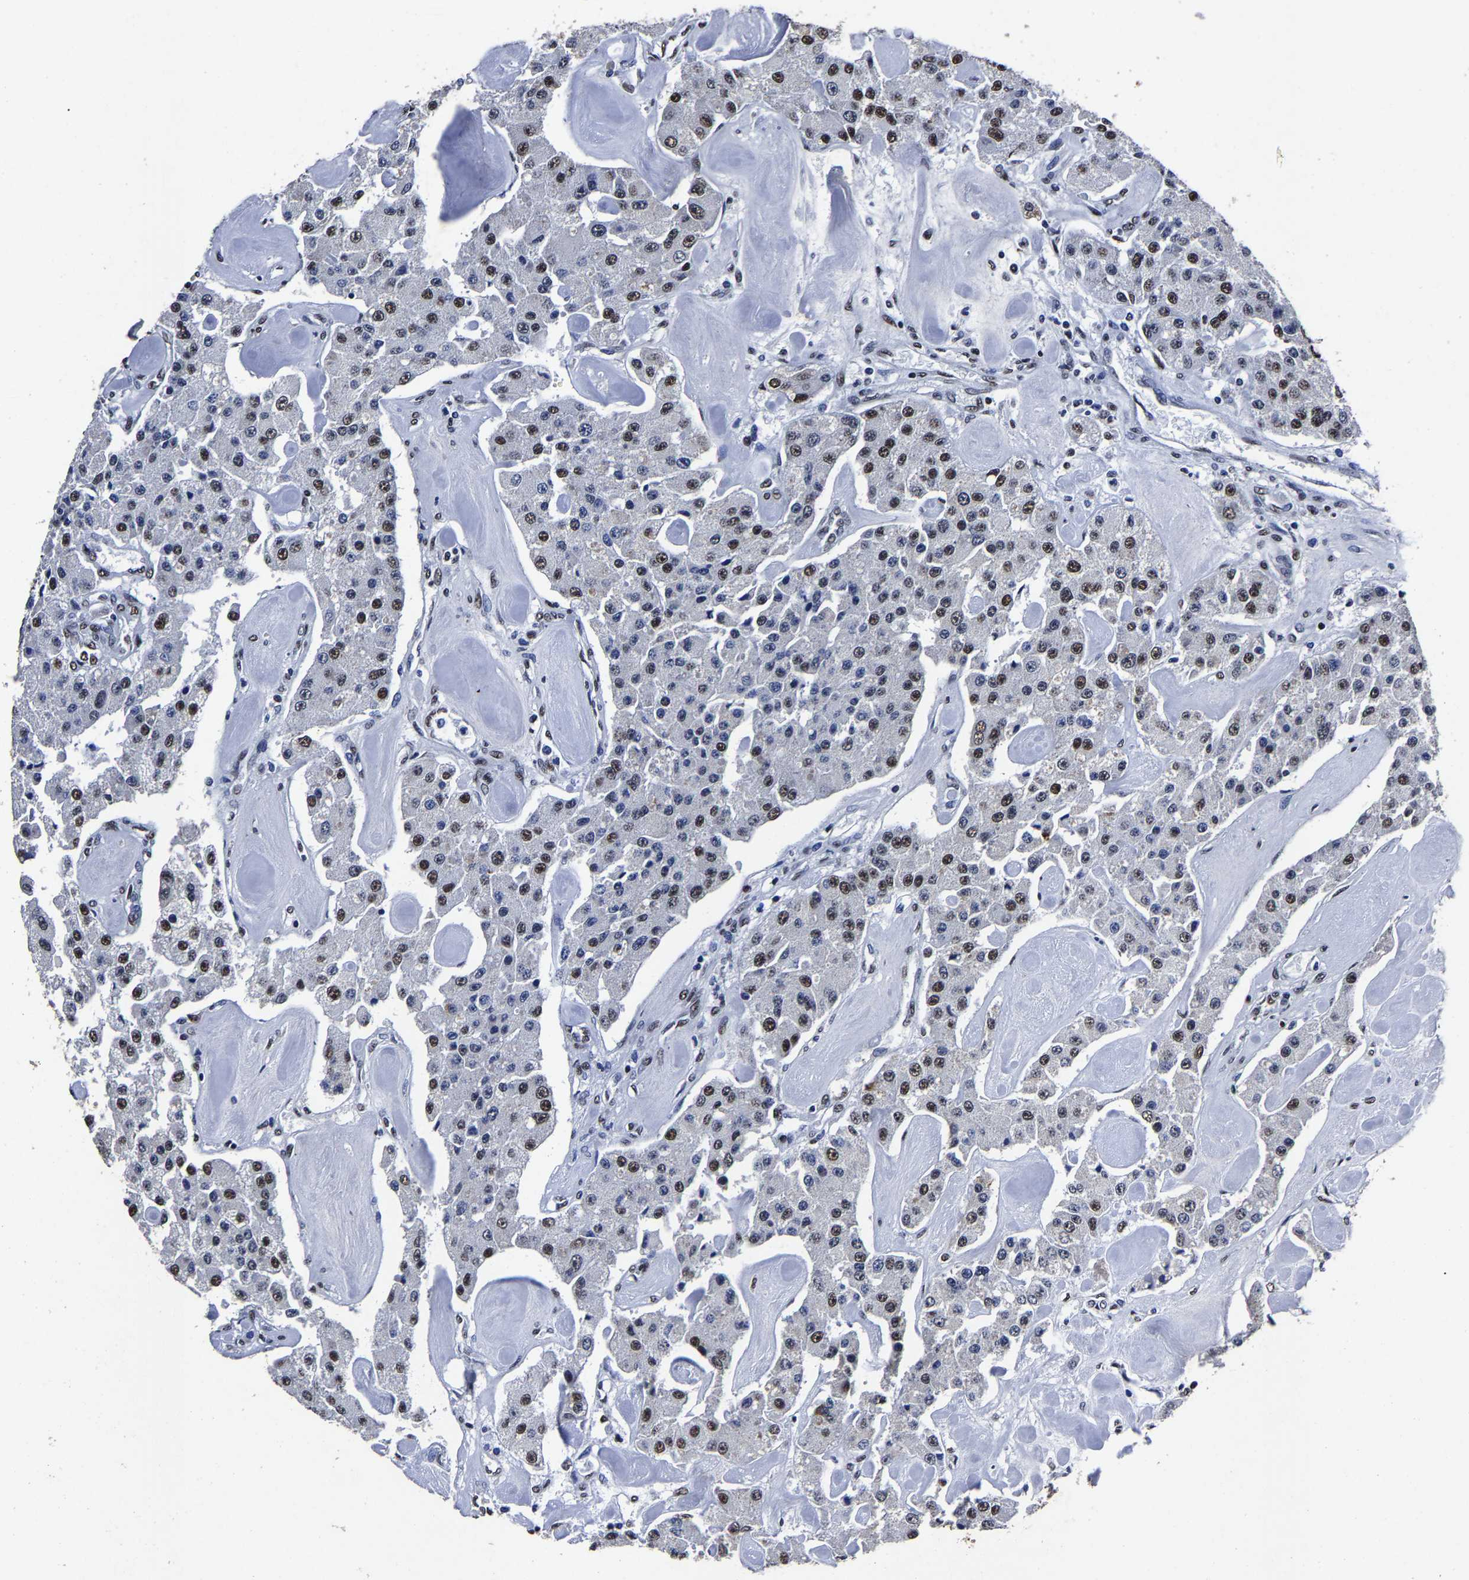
{"staining": {"intensity": "moderate", "quantity": "25%-75%", "location": "nuclear"}, "tissue": "carcinoid", "cell_type": "Tumor cells", "image_type": "cancer", "snomed": [{"axis": "morphology", "description": "Carcinoid, malignant, NOS"}, {"axis": "topography", "description": "Pancreas"}], "caption": "The photomicrograph reveals staining of carcinoid, revealing moderate nuclear protein expression (brown color) within tumor cells. The staining is performed using DAB (3,3'-diaminobenzidine) brown chromogen to label protein expression. The nuclei are counter-stained blue using hematoxylin.", "gene": "RBM45", "patient": {"sex": "male", "age": 41}}